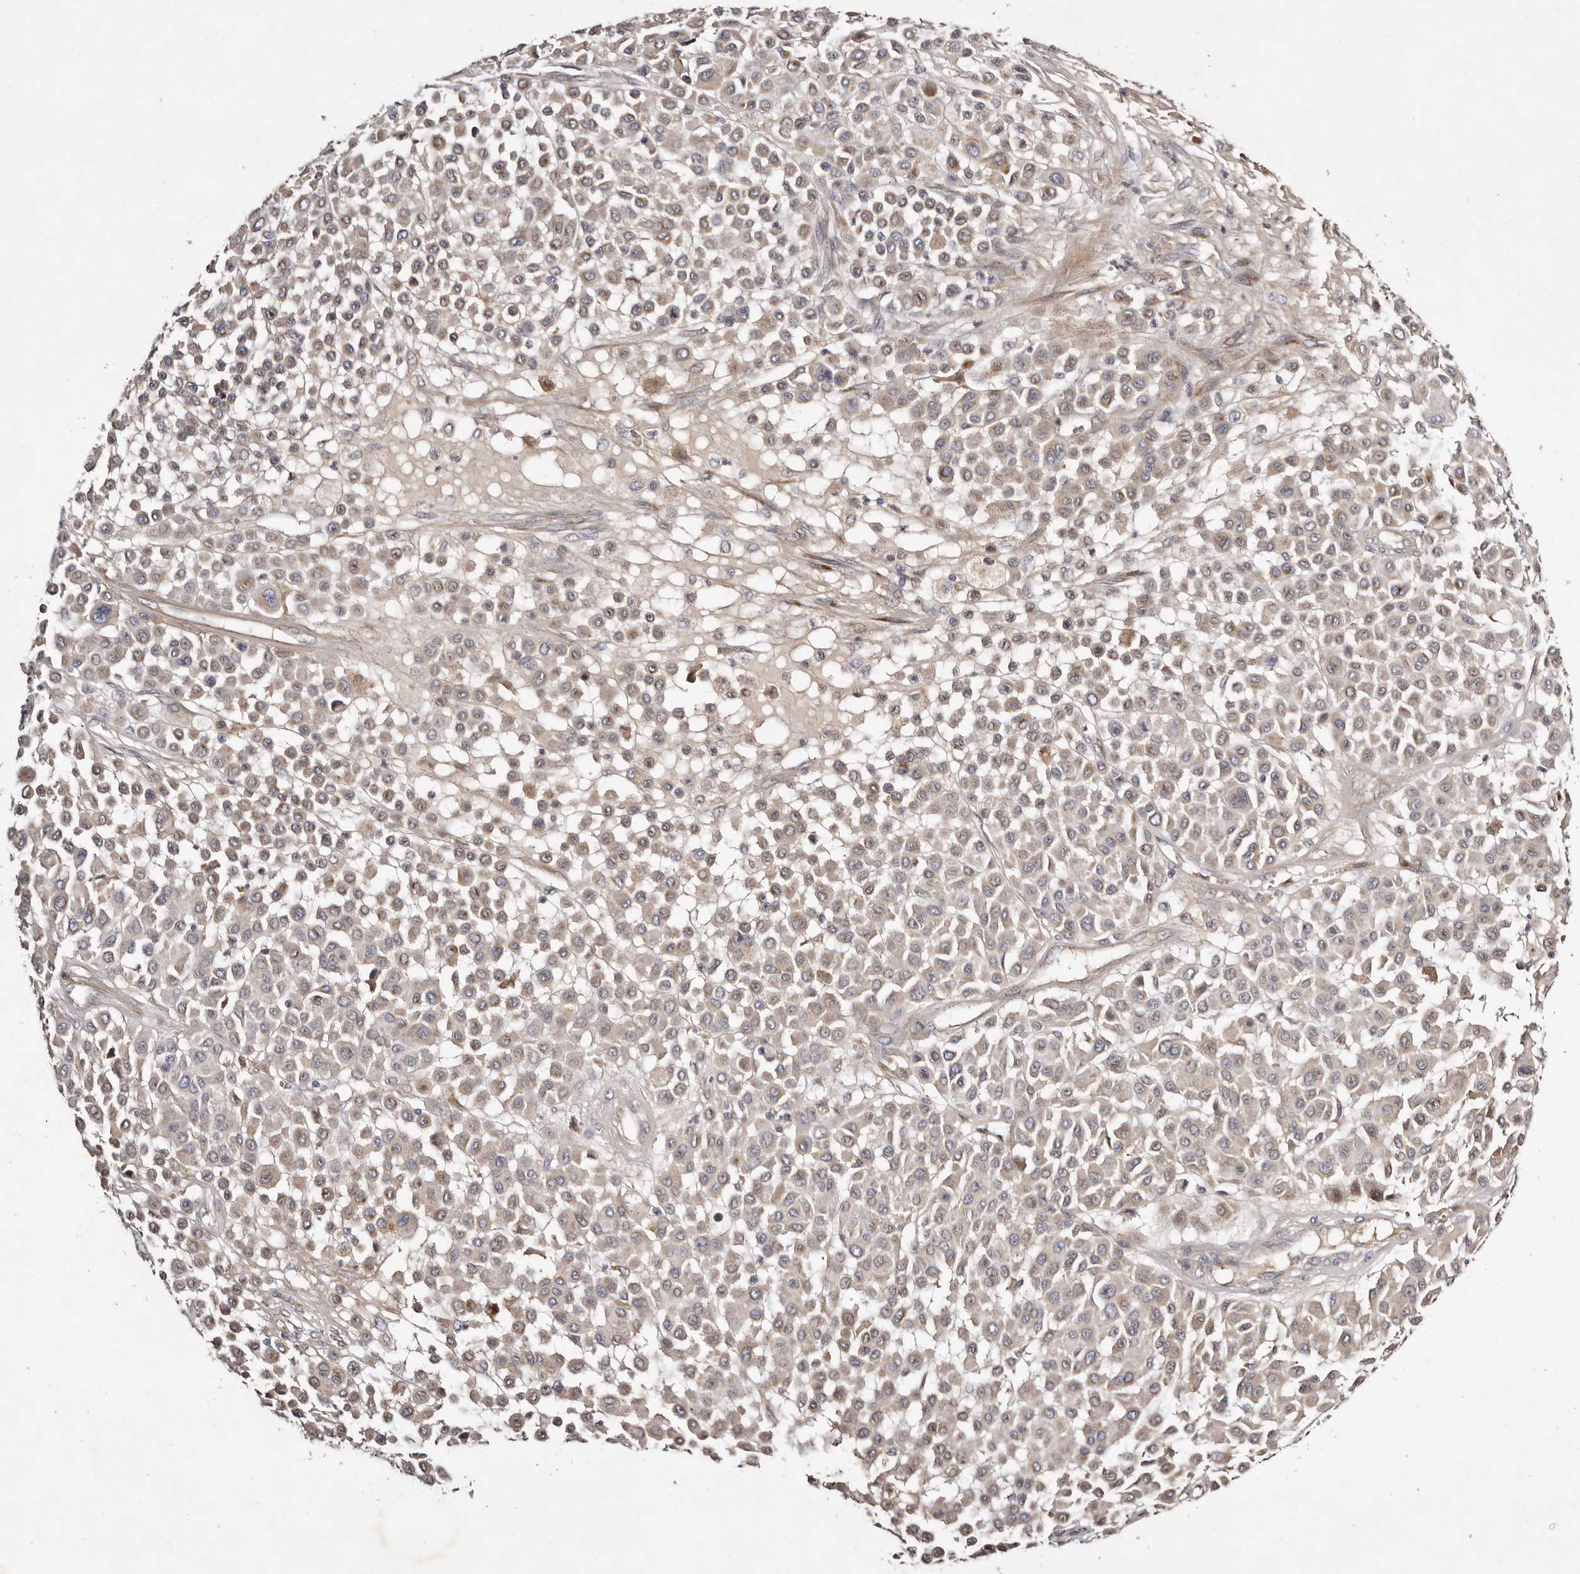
{"staining": {"intensity": "weak", "quantity": "25%-75%", "location": "cytoplasmic/membranous"}, "tissue": "melanoma", "cell_type": "Tumor cells", "image_type": "cancer", "snomed": [{"axis": "morphology", "description": "Malignant melanoma, Metastatic site"}, {"axis": "topography", "description": "Soft tissue"}], "caption": "Immunohistochemical staining of human melanoma displays low levels of weak cytoplasmic/membranous expression in about 25%-75% of tumor cells.", "gene": "DACT2", "patient": {"sex": "male", "age": 41}}